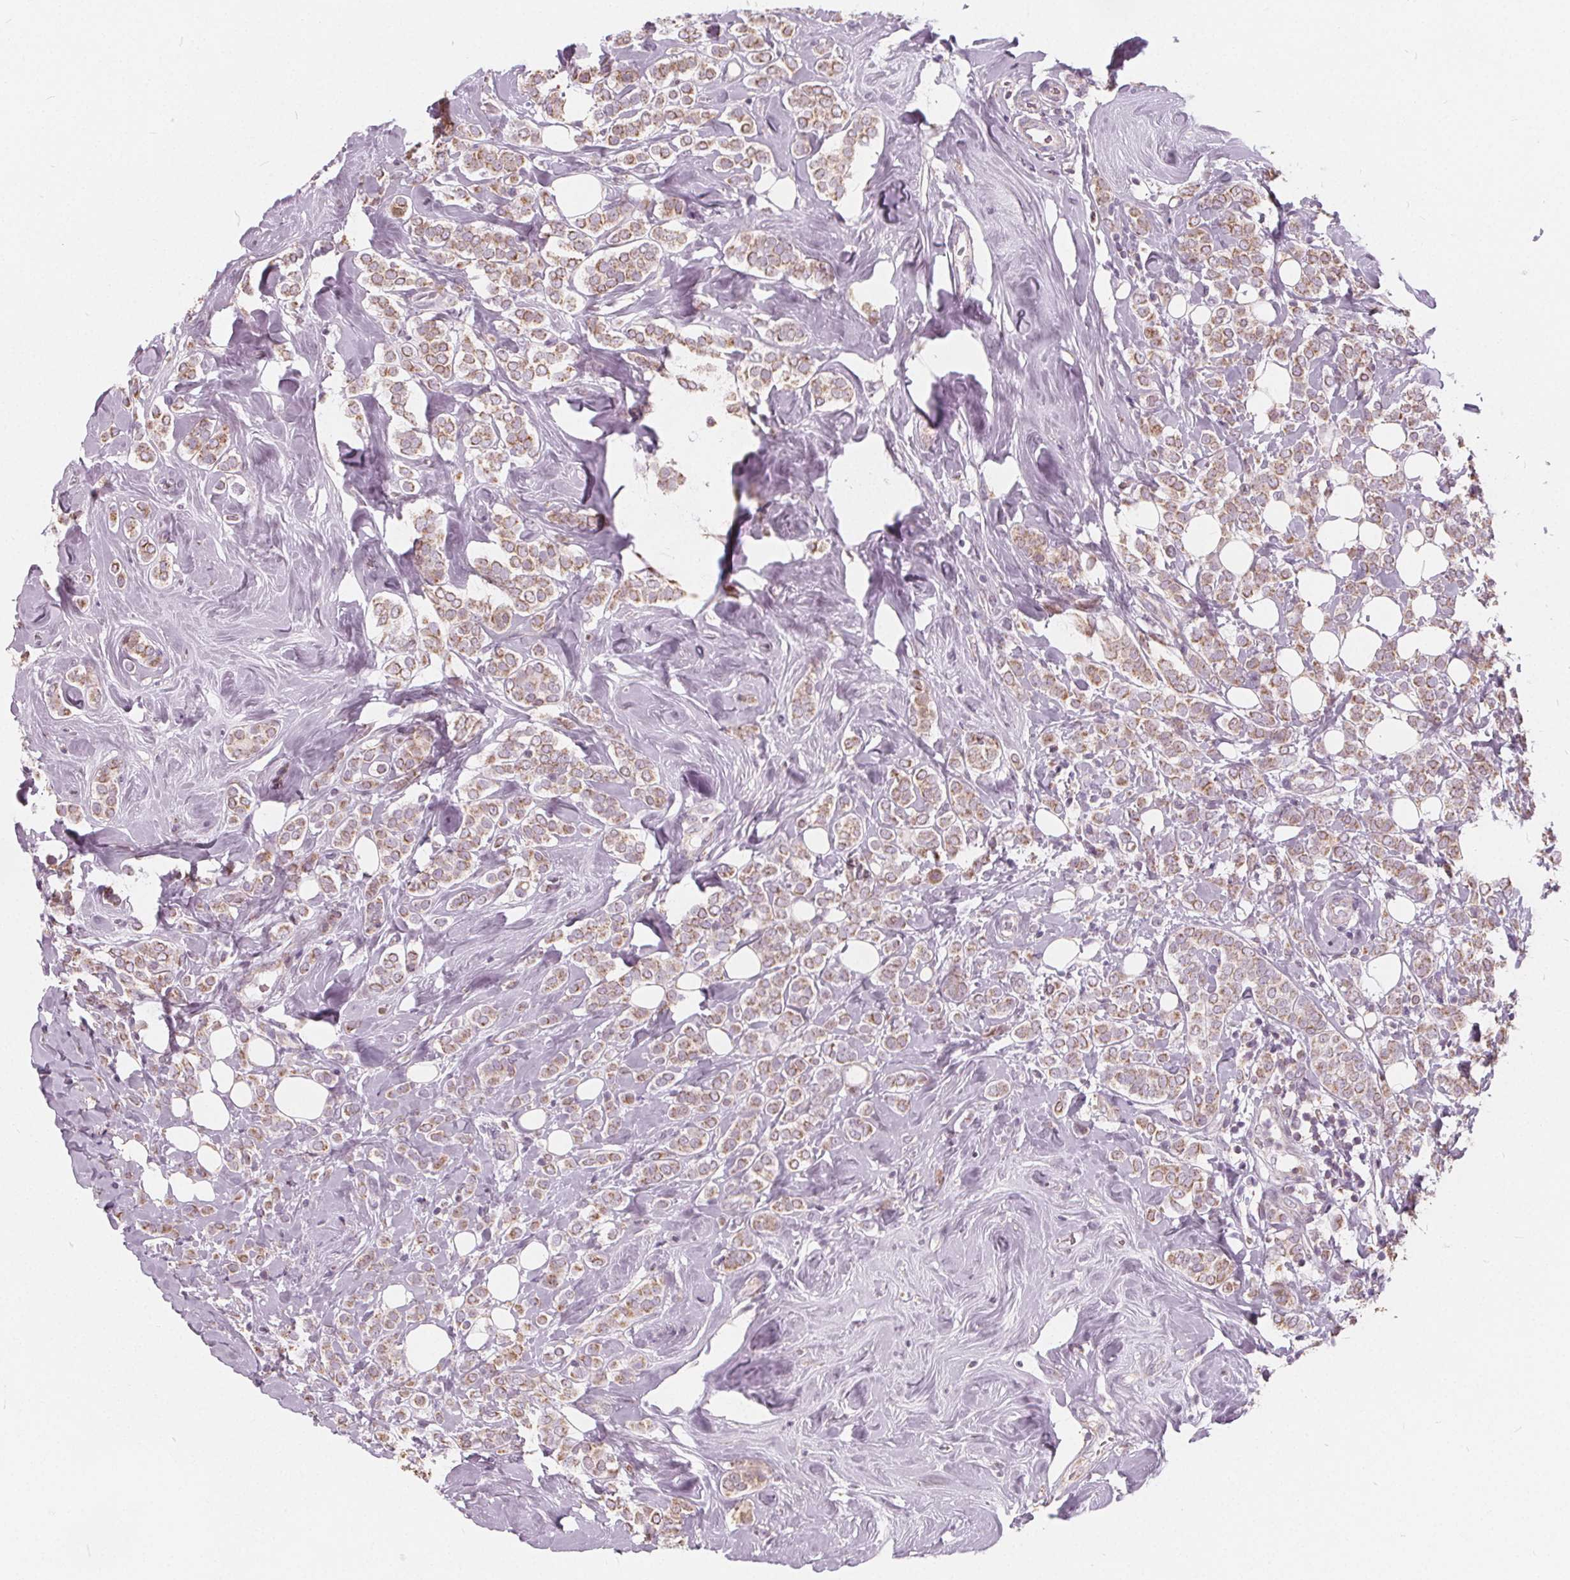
{"staining": {"intensity": "weak", "quantity": ">75%", "location": "cytoplasmic/membranous"}, "tissue": "breast cancer", "cell_type": "Tumor cells", "image_type": "cancer", "snomed": [{"axis": "morphology", "description": "Lobular carcinoma"}, {"axis": "topography", "description": "Breast"}], "caption": "DAB (3,3'-diaminobenzidine) immunohistochemical staining of breast cancer exhibits weak cytoplasmic/membranous protein positivity in approximately >75% of tumor cells.", "gene": "NUP210L", "patient": {"sex": "female", "age": 49}}